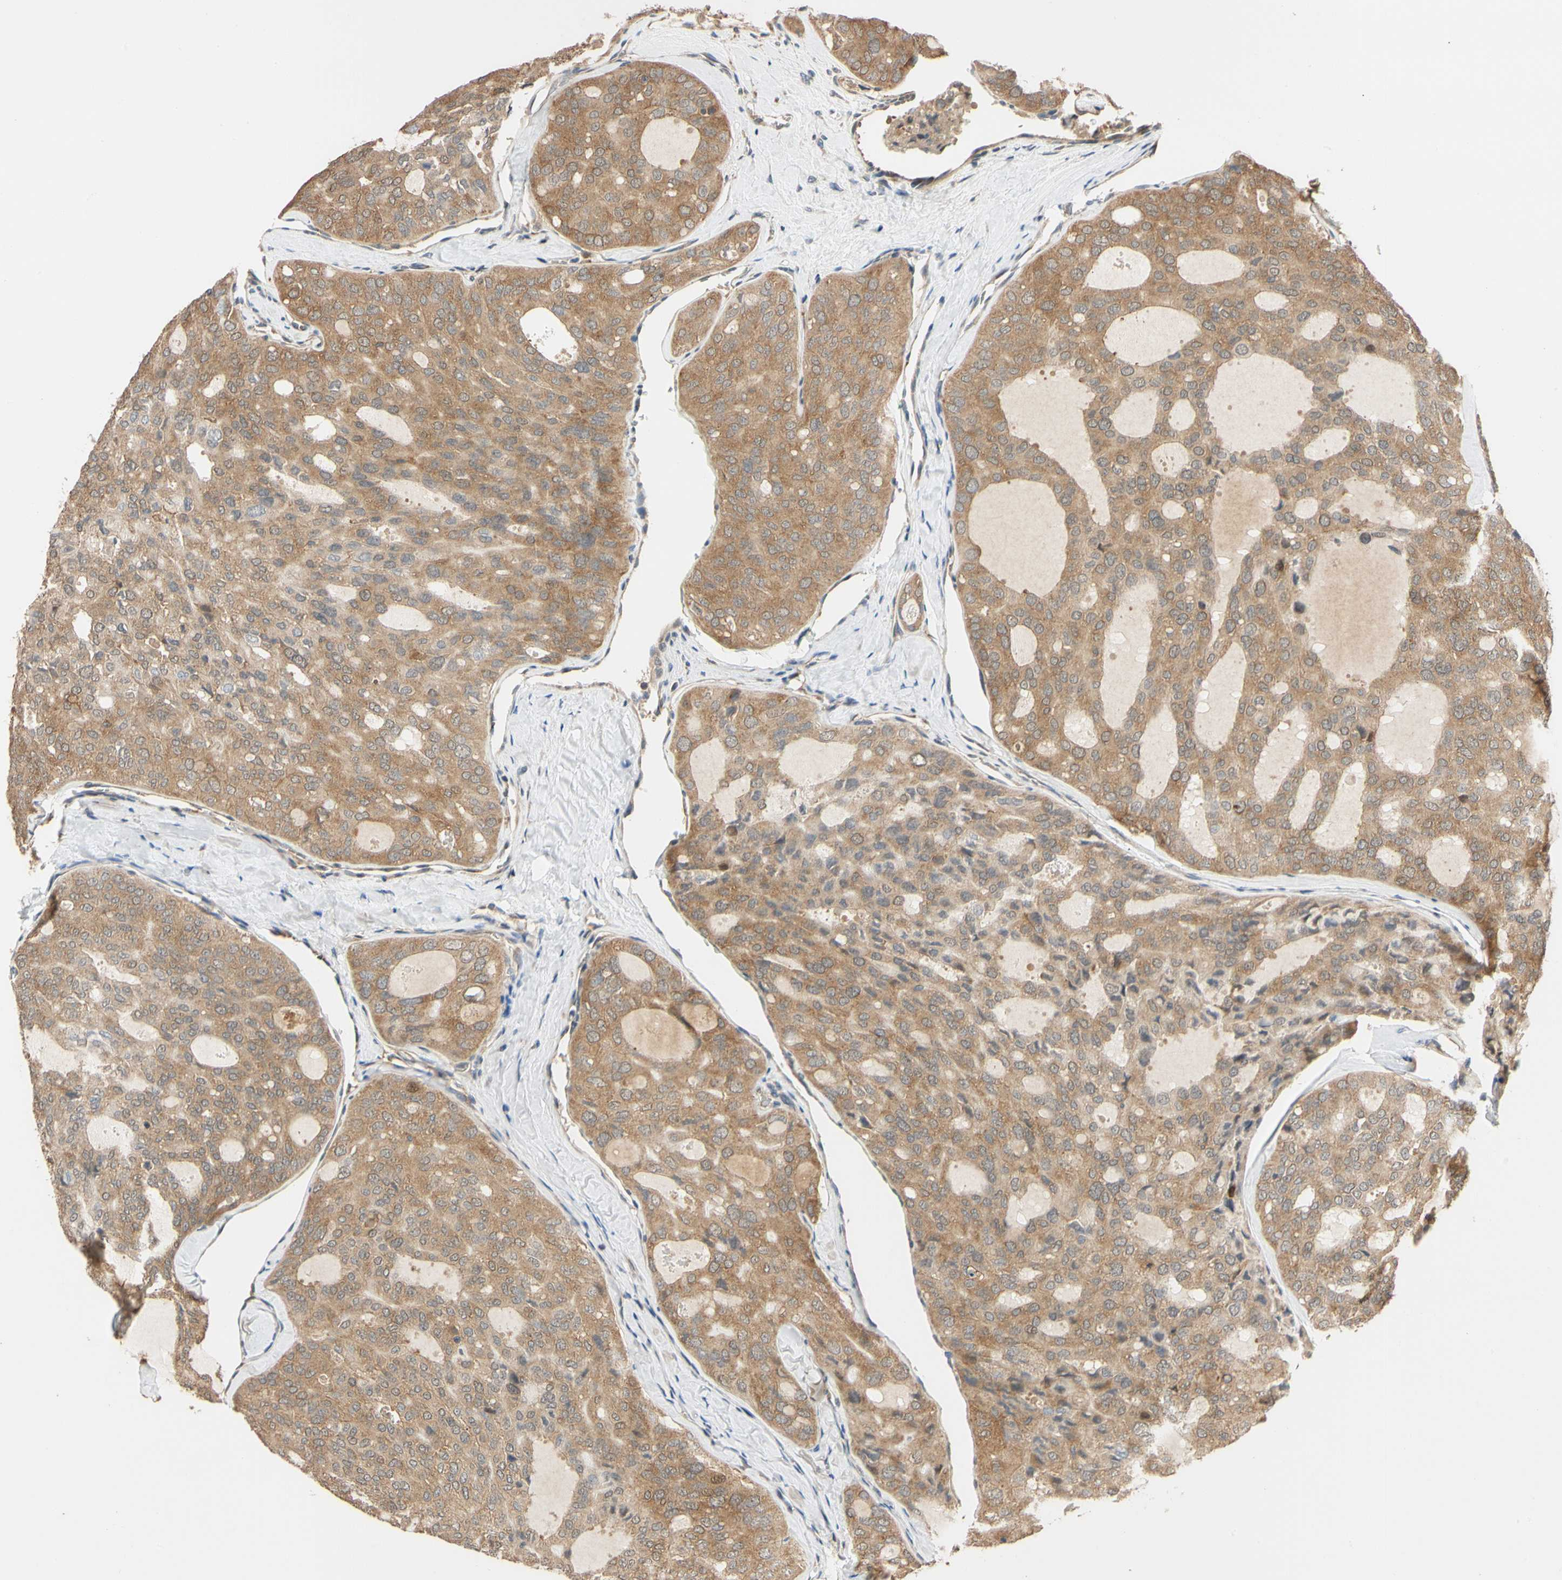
{"staining": {"intensity": "moderate", "quantity": ">75%", "location": "cytoplasmic/membranous"}, "tissue": "thyroid cancer", "cell_type": "Tumor cells", "image_type": "cancer", "snomed": [{"axis": "morphology", "description": "Follicular adenoma carcinoma, NOS"}, {"axis": "topography", "description": "Thyroid gland"}], "caption": "There is medium levels of moderate cytoplasmic/membranous expression in tumor cells of thyroid follicular adenoma carcinoma, as demonstrated by immunohistochemical staining (brown color).", "gene": "ANKHD1", "patient": {"sex": "male", "age": 75}}